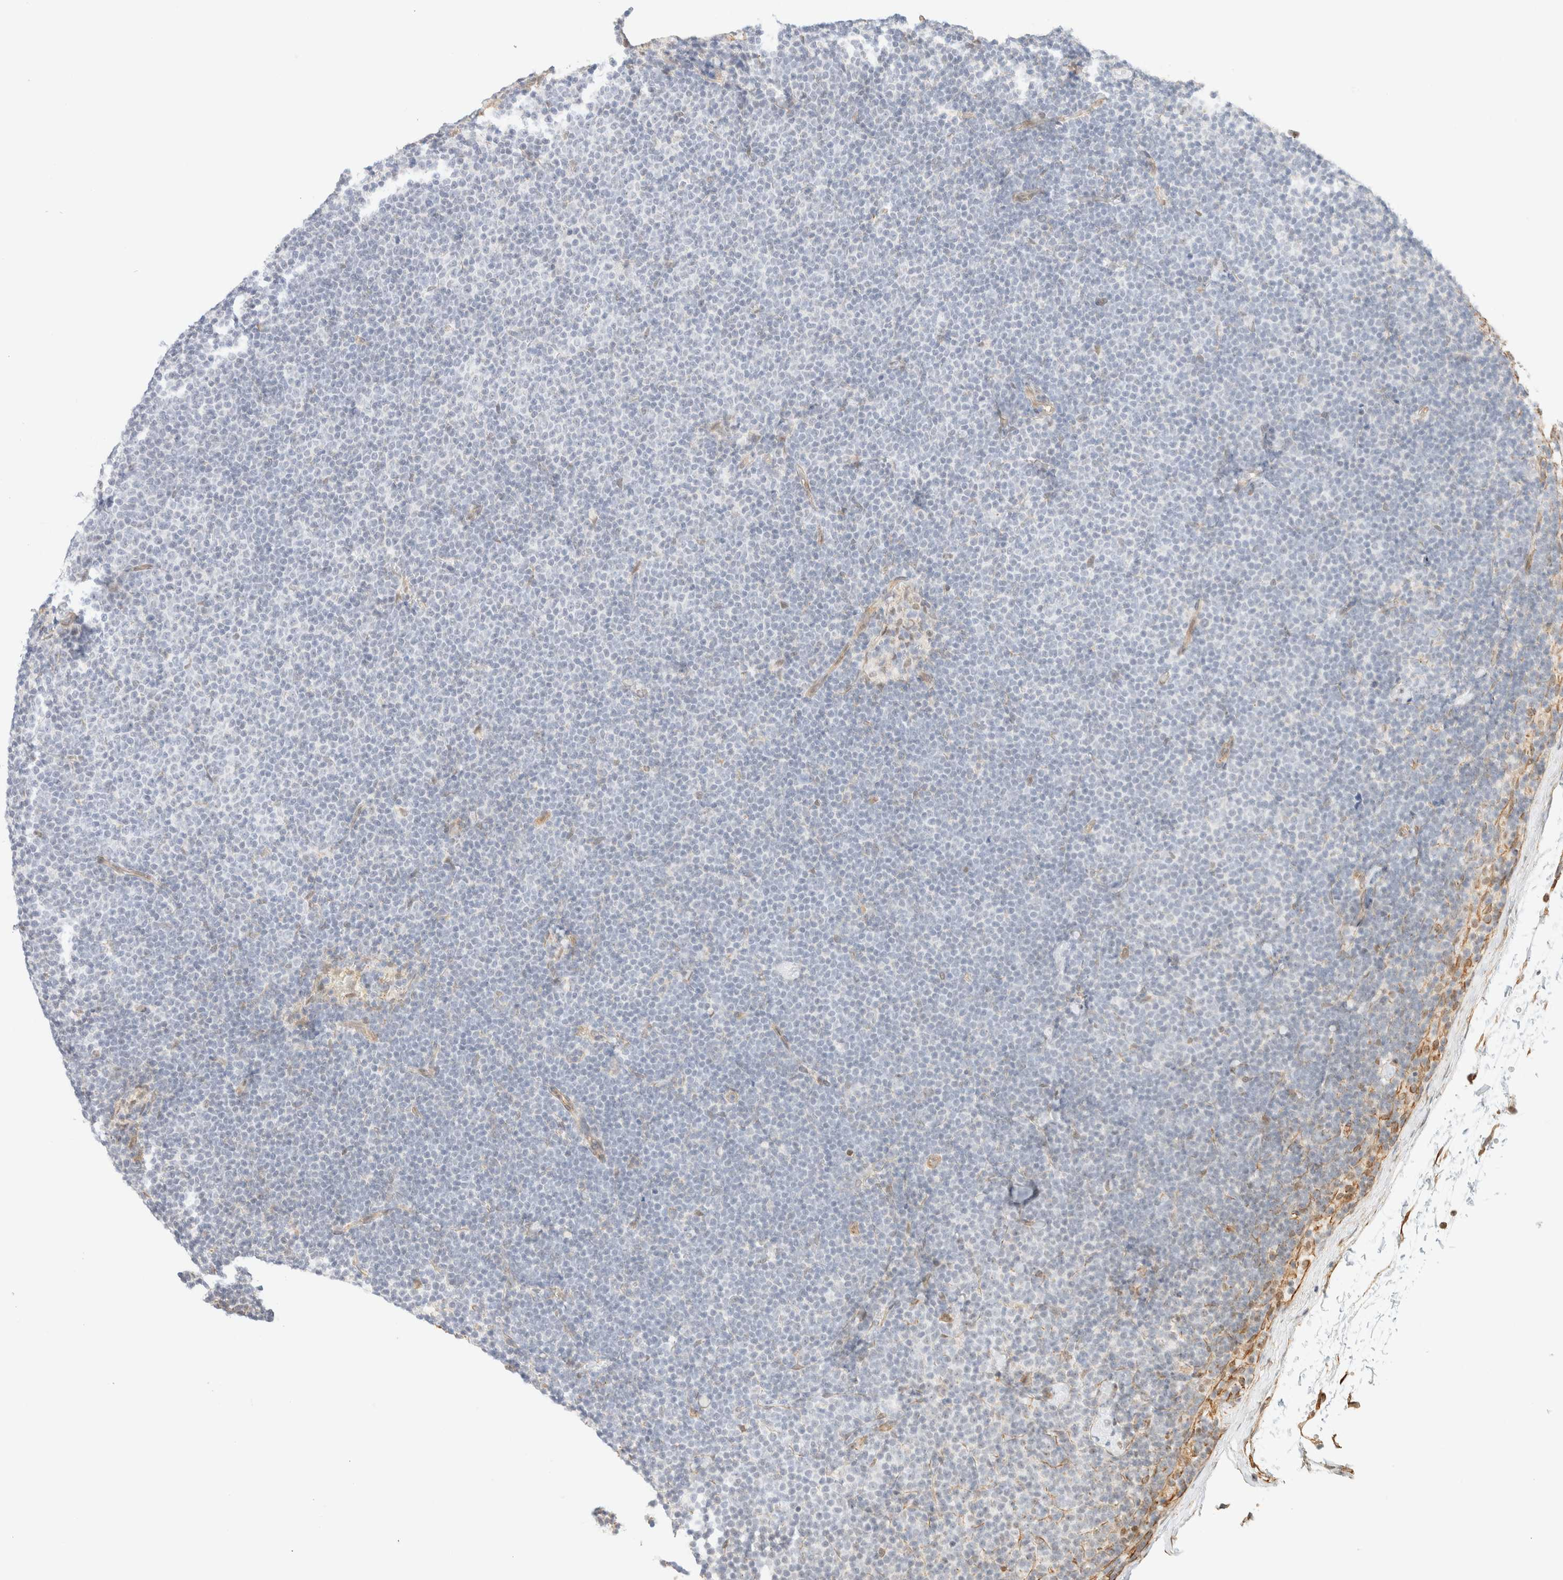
{"staining": {"intensity": "negative", "quantity": "none", "location": "none"}, "tissue": "lymphoma", "cell_type": "Tumor cells", "image_type": "cancer", "snomed": [{"axis": "morphology", "description": "Malignant lymphoma, non-Hodgkin's type, Low grade"}, {"axis": "topography", "description": "Lymph node"}], "caption": "Tumor cells show no significant protein staining in low-grade malignant lymphoma, non-Hodgkin's type. (Immunohistochemistry (ihc), brightfield microscopy, high magnification).", "gene": "ARID5A", "patient": {"sex": "female", "age": 53}}